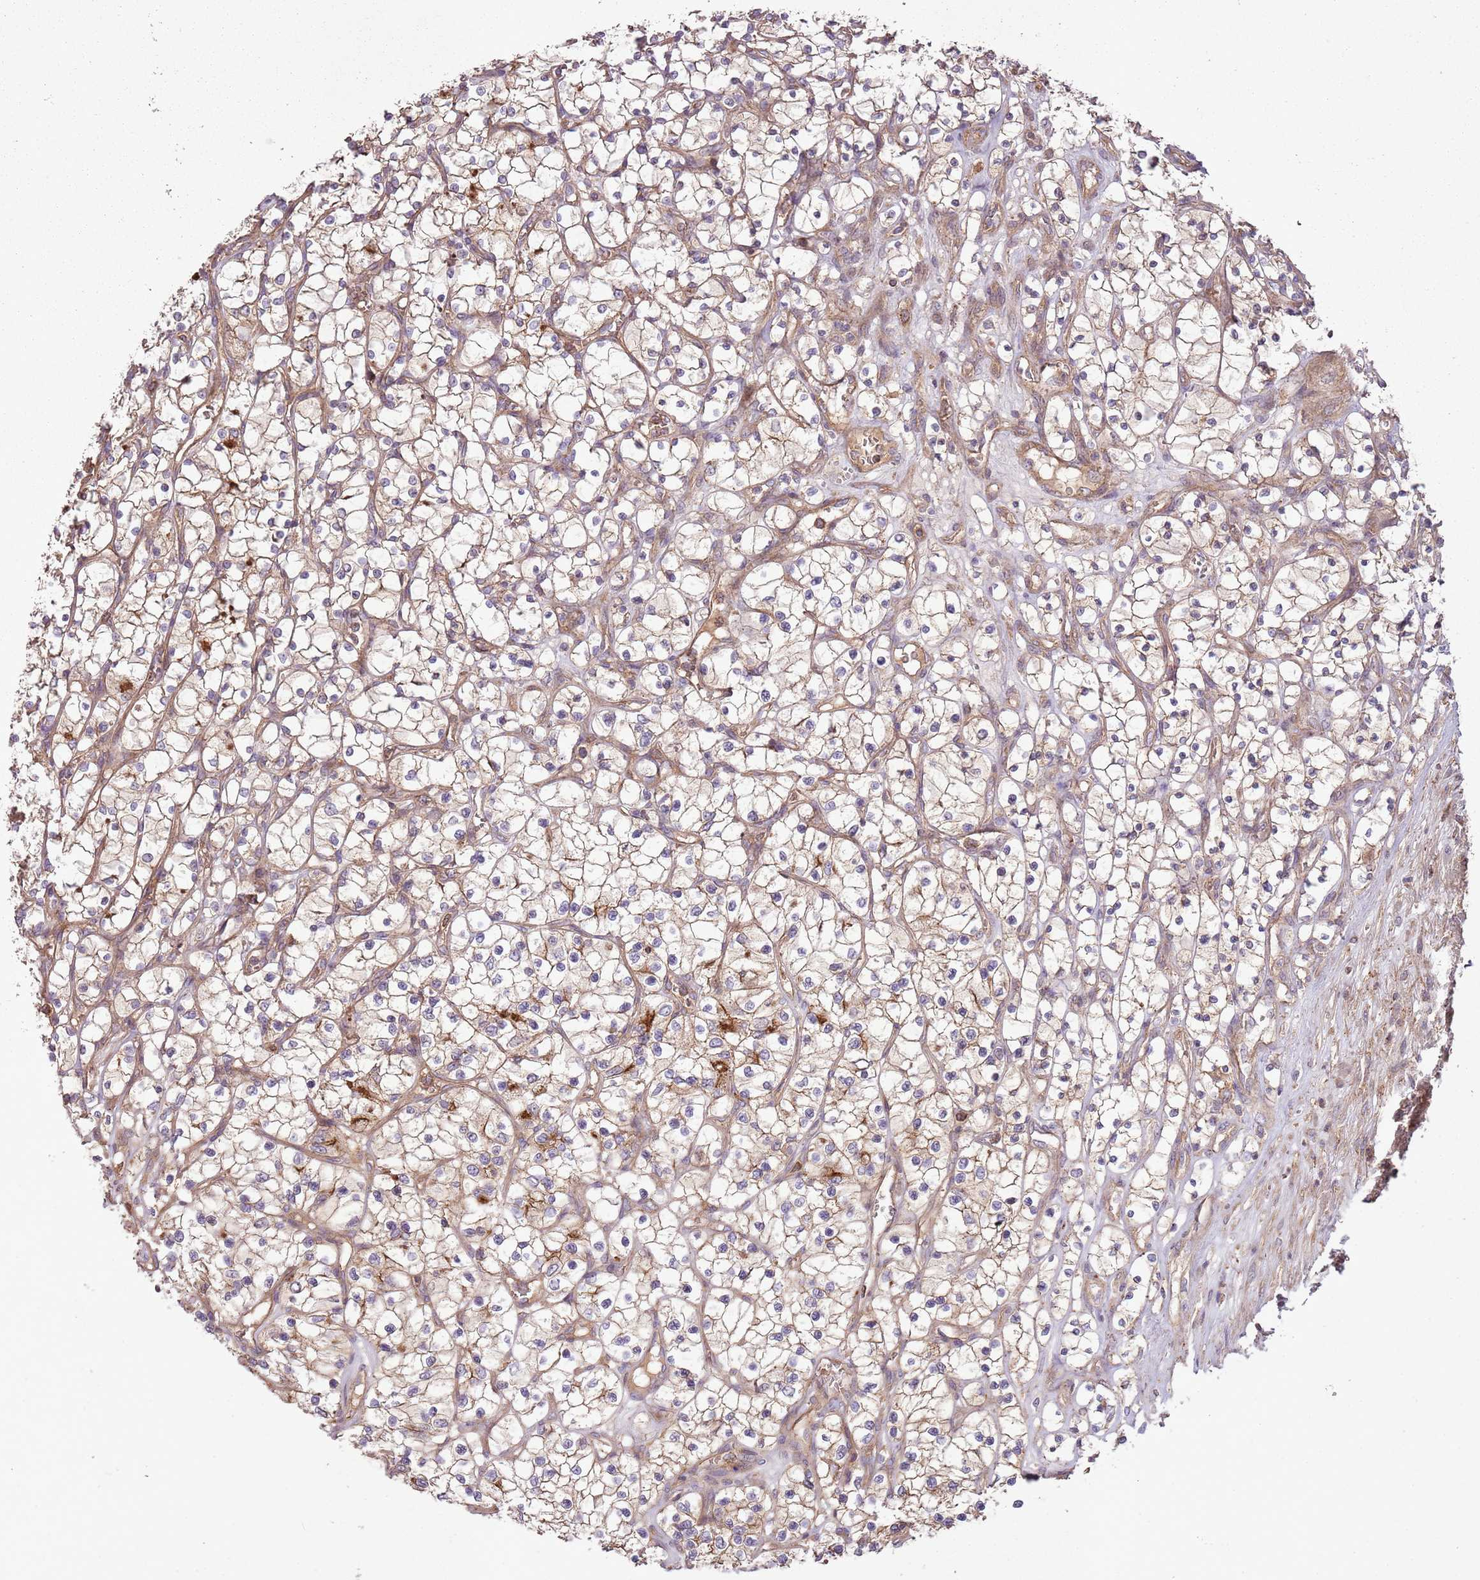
{"staining": {"intensity": "weak", "quantity": ">75%", "location": "cytoplasmic/membranous"}, "tissue": "renal cancer", "cell_type": "Tumor cells", "image_type": "cancer", "snomed": [{"axis": "morphology", "description": "Adenocarcinoma, NOS"}, {"axis": "topography", "description": "Kidney"}], "caption": "Immunohistochemistry (IHC) staining of renal adenocarcinoma, which exhibits low levels of weak cytoplasmic/membranous staining in about >75% of tumor cells indicating weak cytoplasmic/membranous protein positivity. The staining was performed using DAB (brown) for protein detection and nuclei were counterstained in hematoxylin (blue).", "gene": "ANKRD24", "patient": {"sex": "female", "age": 69}}